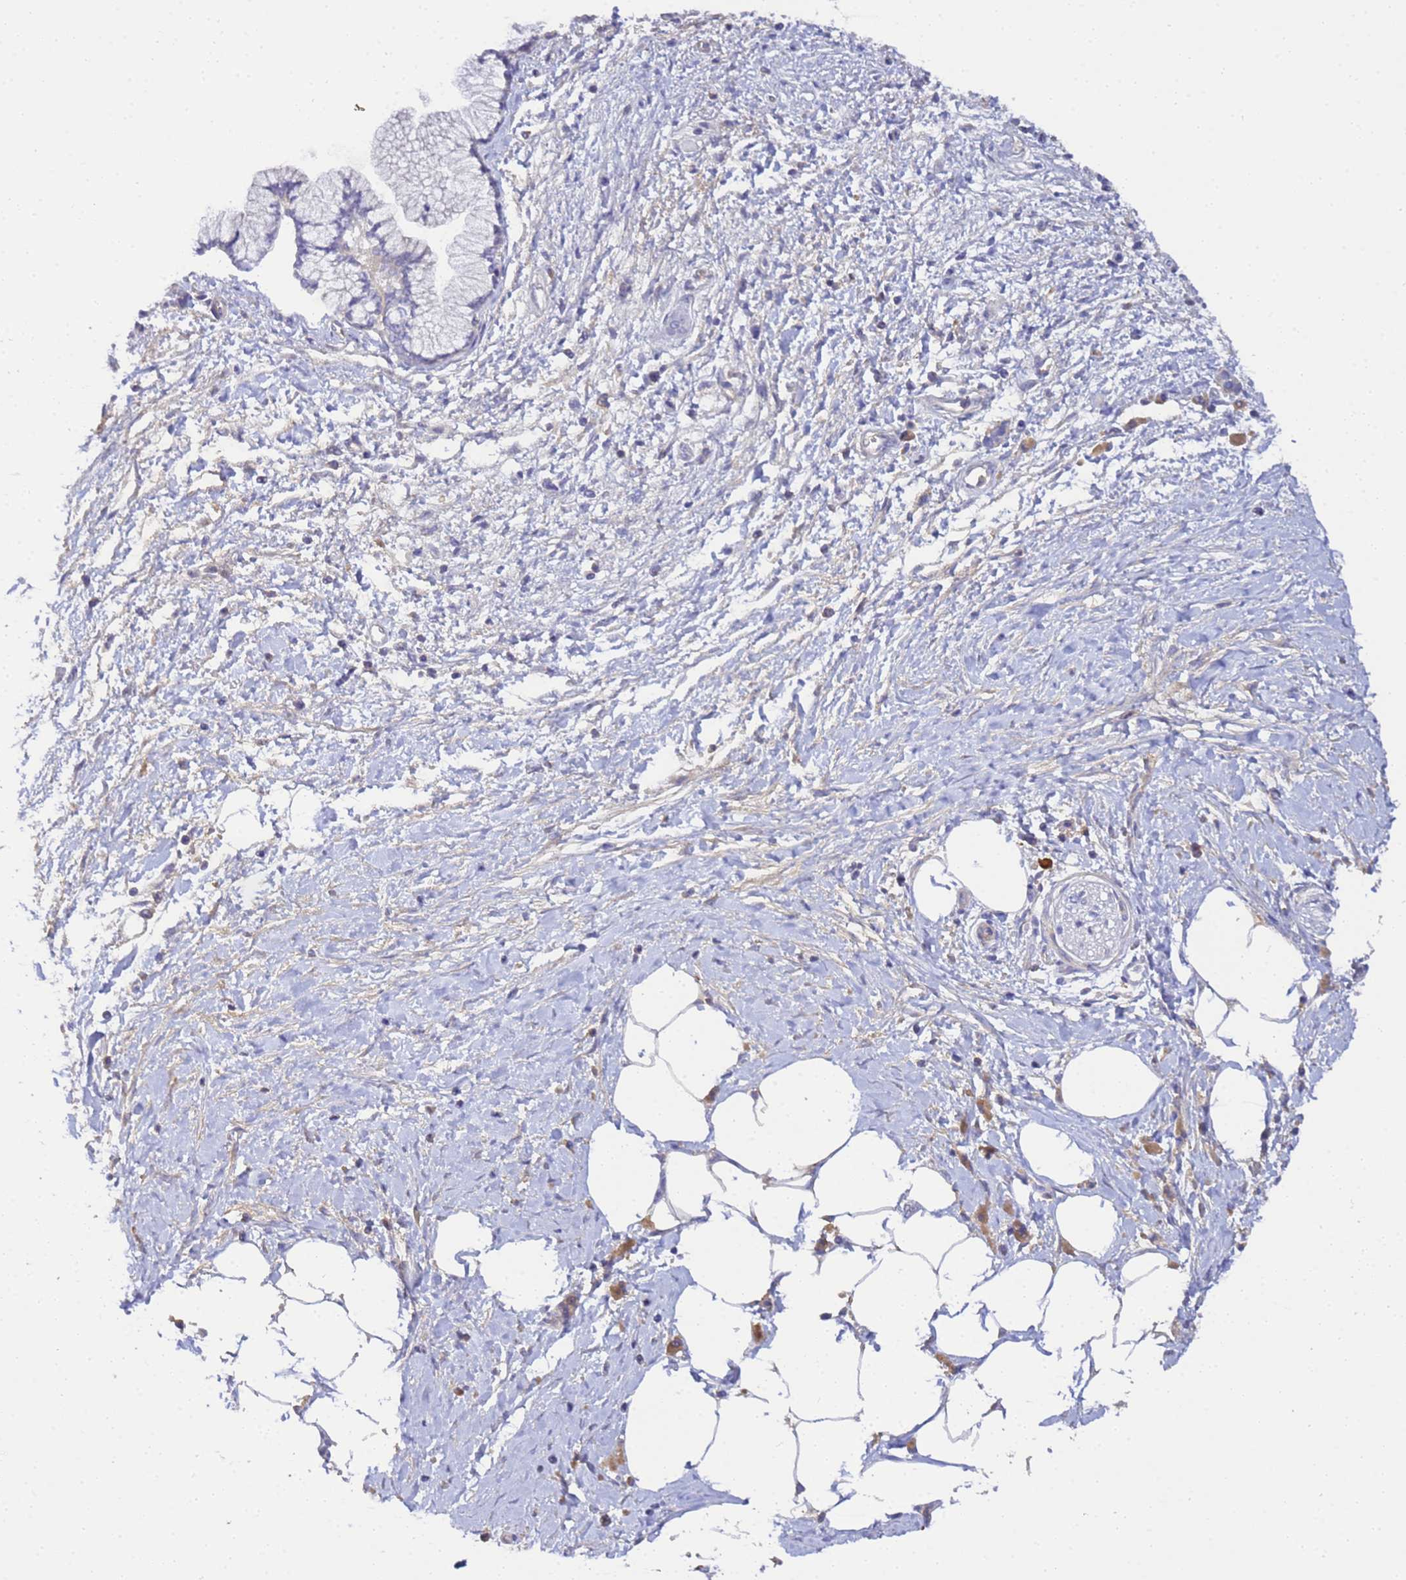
{"staining": {"intensity": "negative", "quantity": "none", "location": "none"}, "tissue": "pancreatic cancer", "cell_type": "Tumor cells", "image_type": "cancer", "snomed": [{"axis": "morphology", "description": "Adenocarcinoma, NOS"}, {"axis": "topography", "description": "Pancreas"}], "caption": "This photomicrograph is of pancreatic cancer (adenocarcinoma) stained with IHC to label a protein in brown with the nuclei are counter-stained blue. There is no staining in tumor cells.", "gene": "TBCD", "patient": {"sex": "male", "age": 58}}